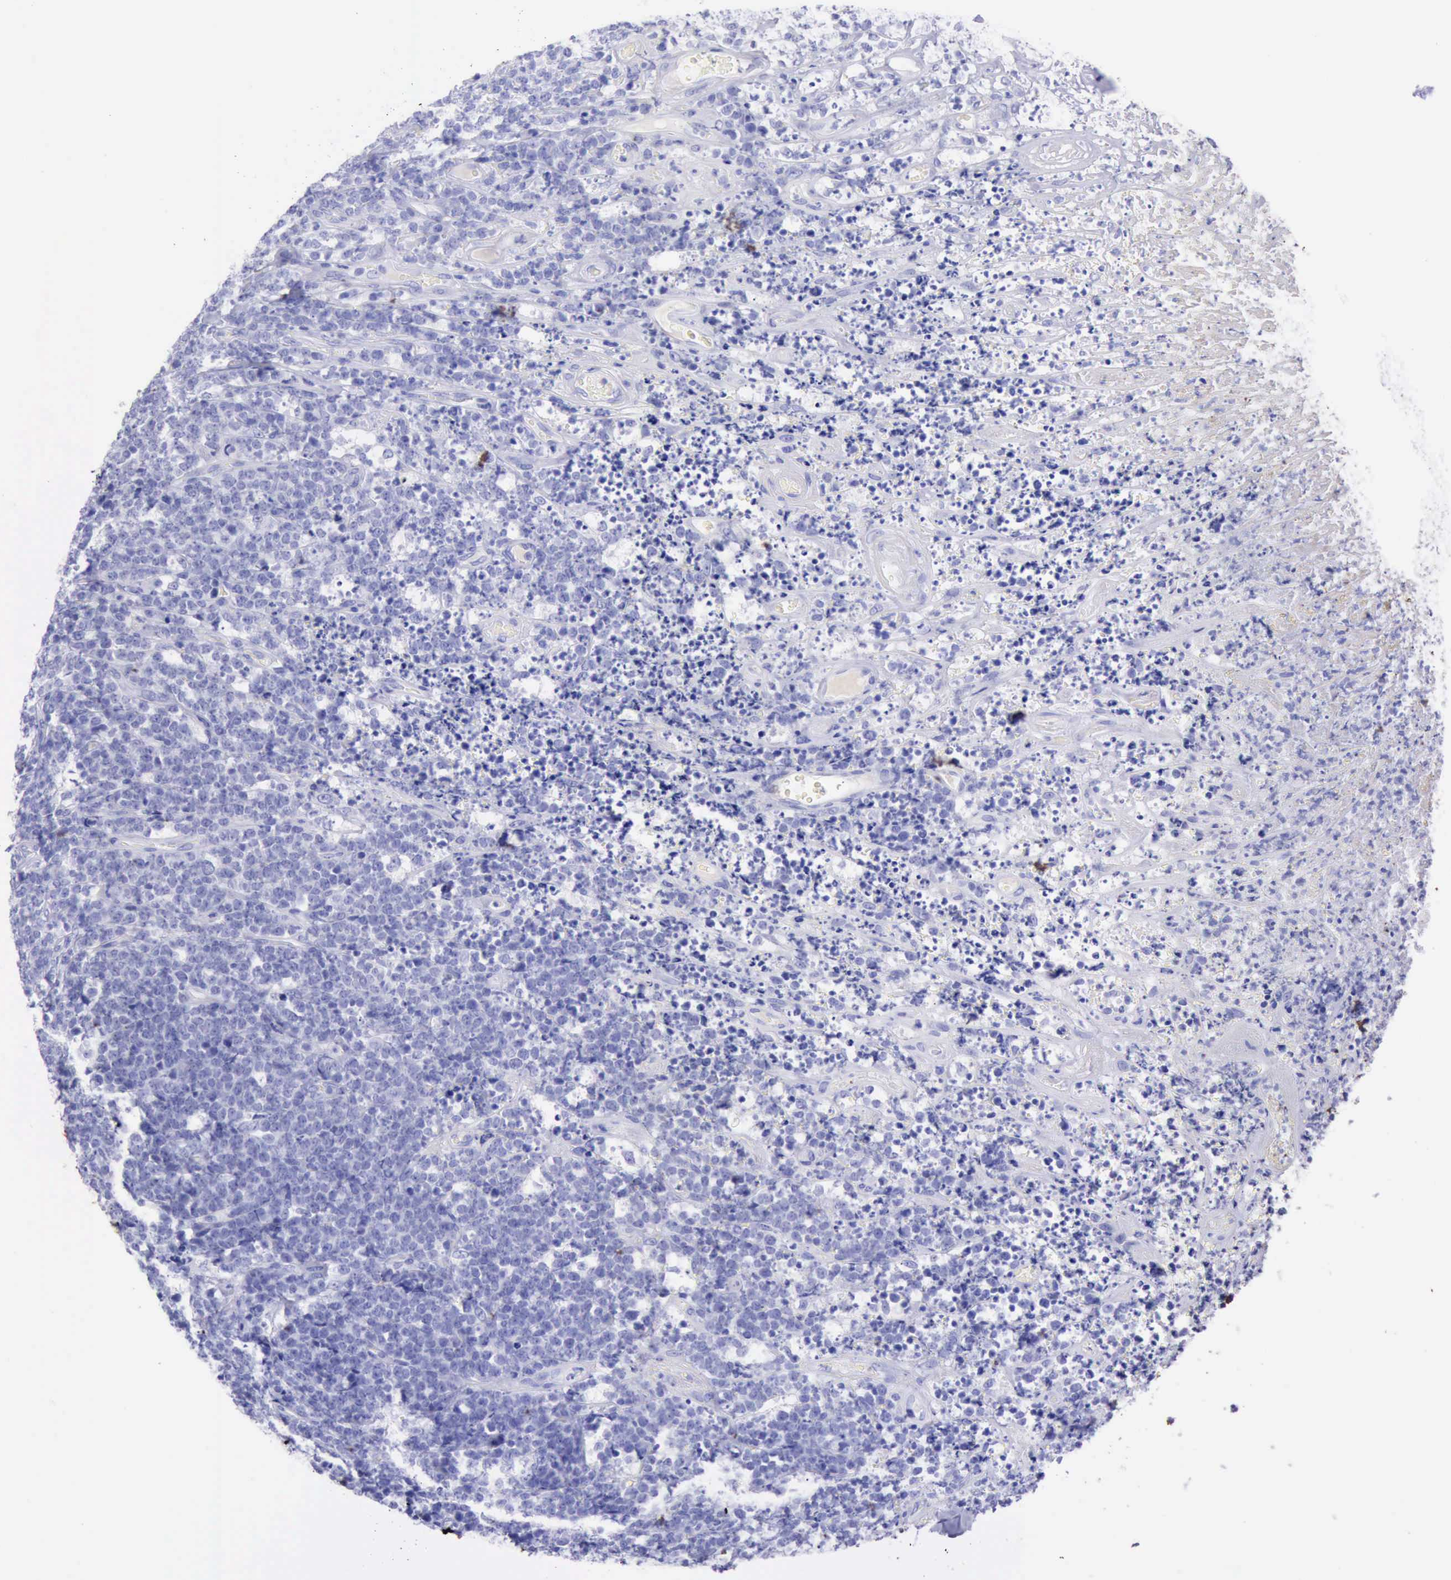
{"staining": {"intensity": "negative", "quantity": "none", "location": "none"}, "tissue": "lymphoma", "cell_type": "Tumor cells", "image_type": "cancer", "snomed": [{"axis": "morphology", "description": "Malignant lymphoma, non-Hodgkin's type, High grade"}, {"axis": "topography", "description": "Small intestine"}, {"axis": "topography", "description": "Colon"}], "caption": "DAB (3,3'-diaminobenzidine) immunohistochemical staining of lymphoma shows no significant expression in tumor cells. (Brightfield microscopy of DAB immunohistochemistry at high magnification).", "gene": "KRT8", "patient": {"sex": "male", "age": 8}}